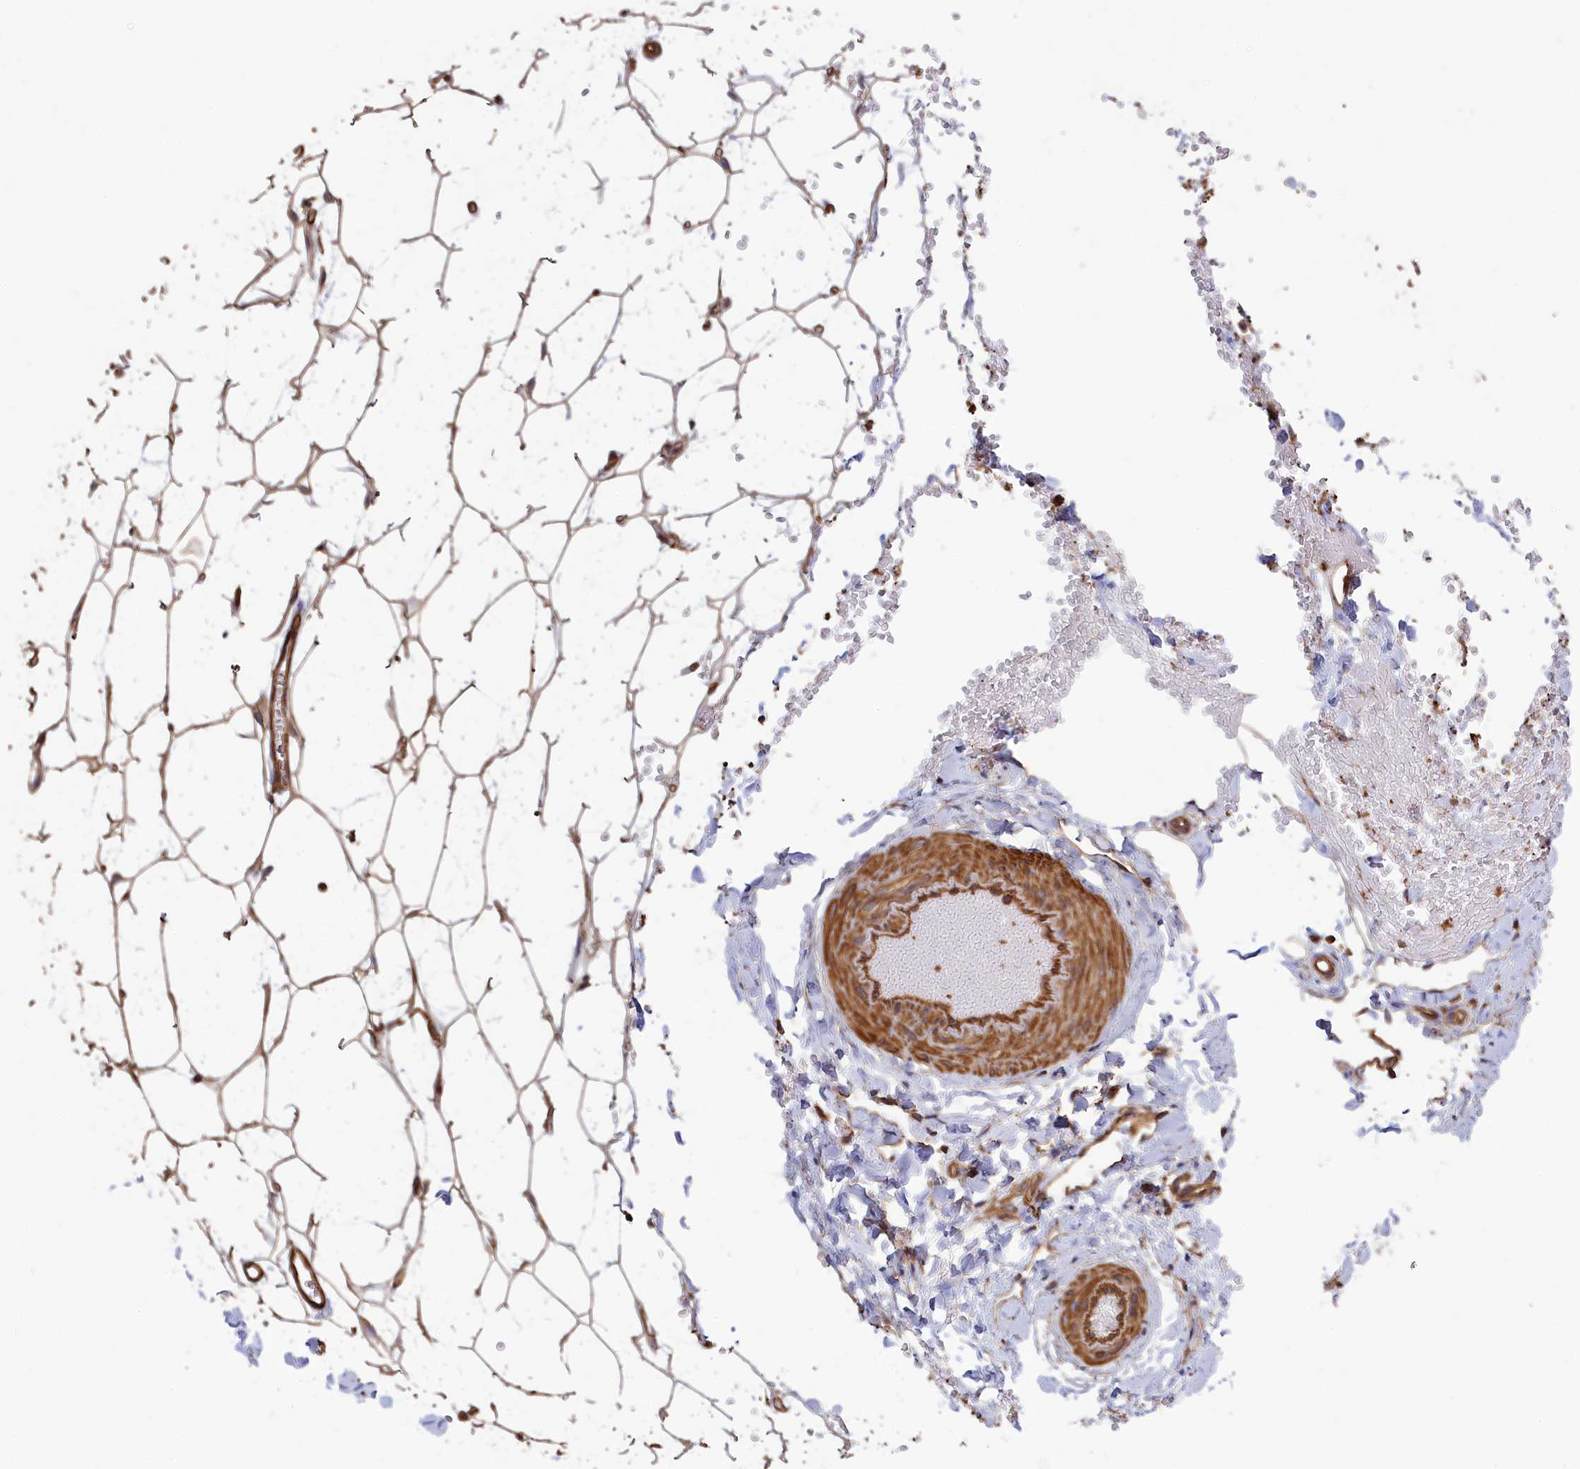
{"staining": {"intensity": "moderate", "quantity": ">75%", "location": "cytoplasmic/membranous"}, "tissue": "adipose tissue", "cell_type": "Adipocytes", "image_type": "normal", "snomed": [{"axis": "morphology", "description": "Normal tissue, NOS"}, {"axis": "topography", "description": "Breast"}], "caption": "Immunohistochemistry (DAB) staining of normal adipose tissue displays moderate cytoplasmic/membranous protein expression in about >75% of adipocytes.", "gene": "ANKRD27", "patient": {"sex": "female", "age": 23}}